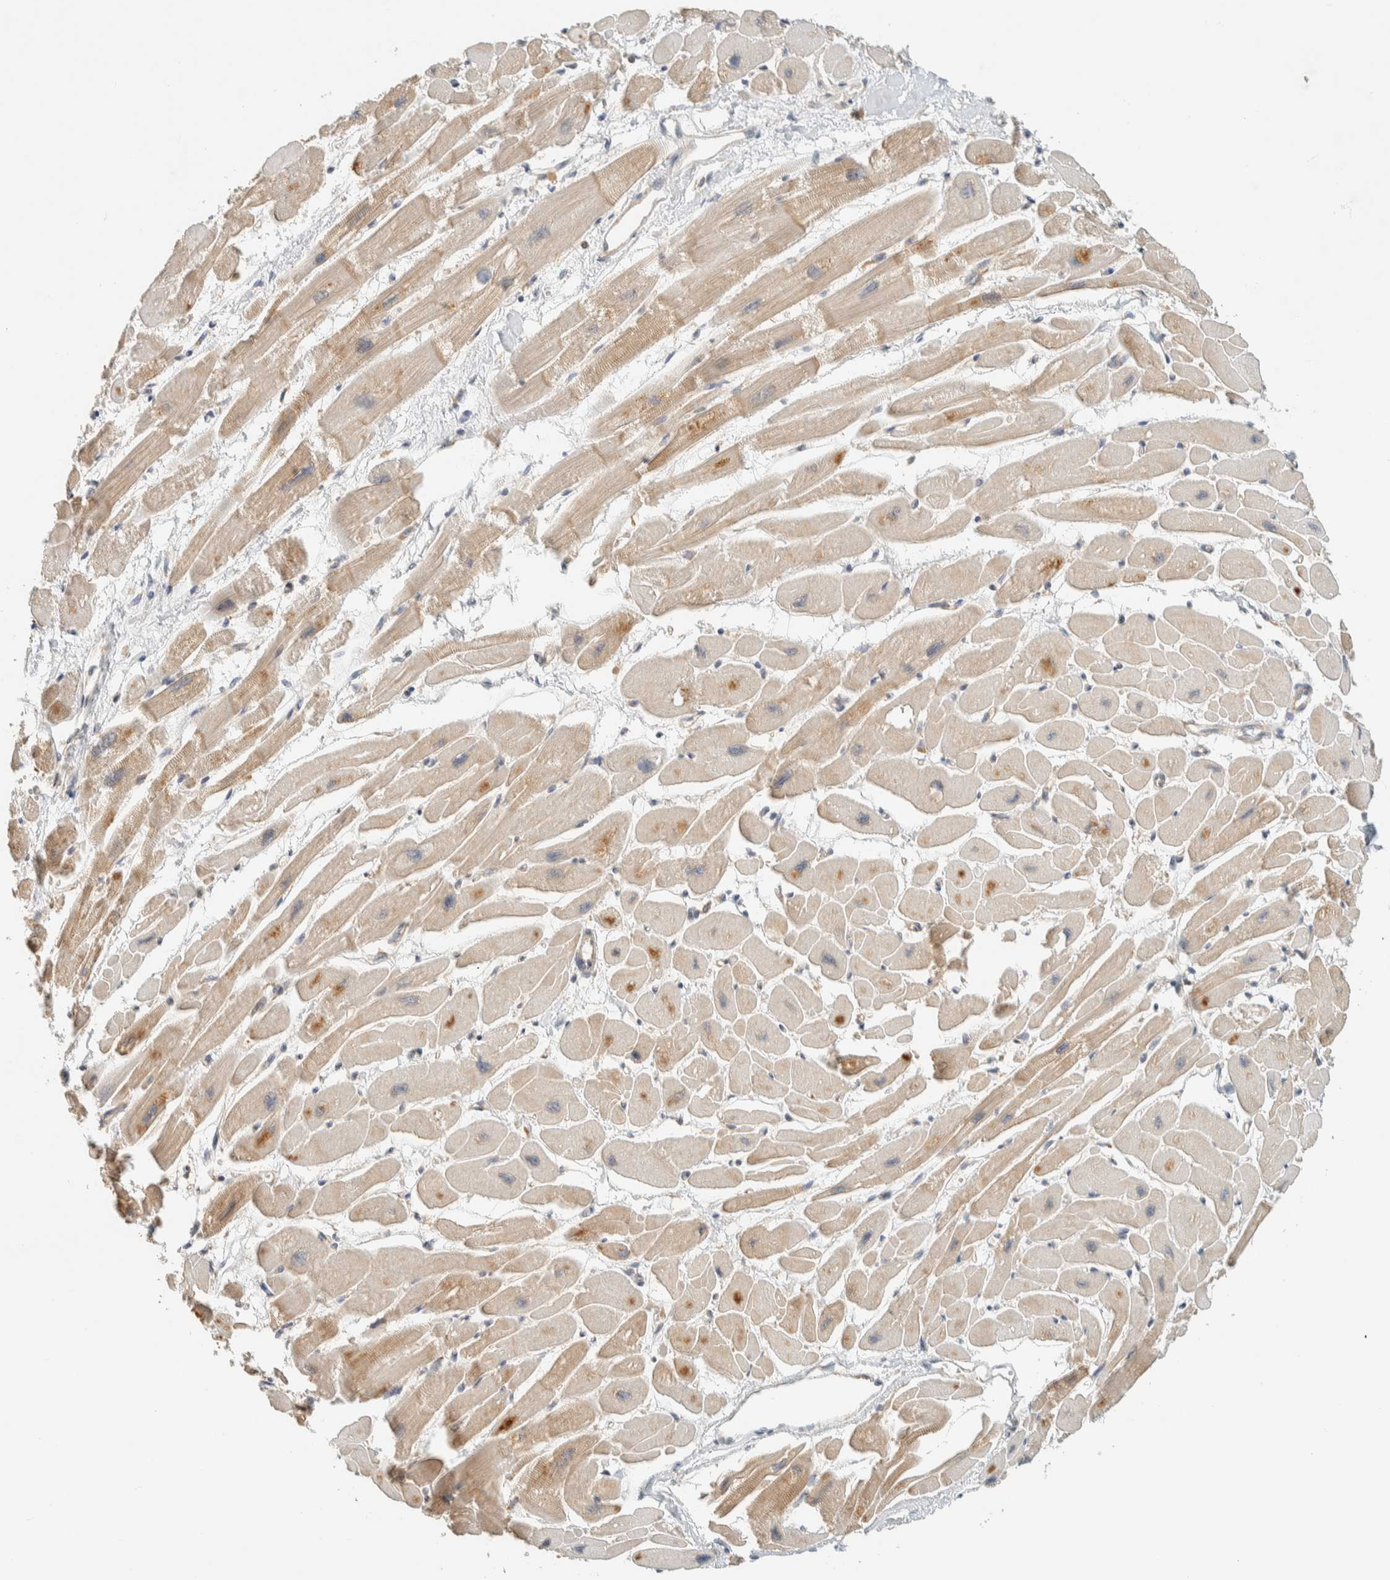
{"staining": {"intensity": "moderate", "quantity": "25%-75%", "location": "cytoplasmic/membranous"}, "tissue": "heart muscle", "cell_type": "Cardiomyocytes", "image_type": "normal", "snomed": [{"axis": "morphology", "description": "Normal tissue, NOS"}, {"axis": "topography", "description": "Heart"}], "caption": "Unremarkable heart muscle demonstrates moderate cytoplasmic/membranous expression in approximately 25%-75% of cardiomyocytes, visualized by immunohistochemistry.", "gene": "ARFGEF1", "patient": {"sex": "female", "age": 54}}